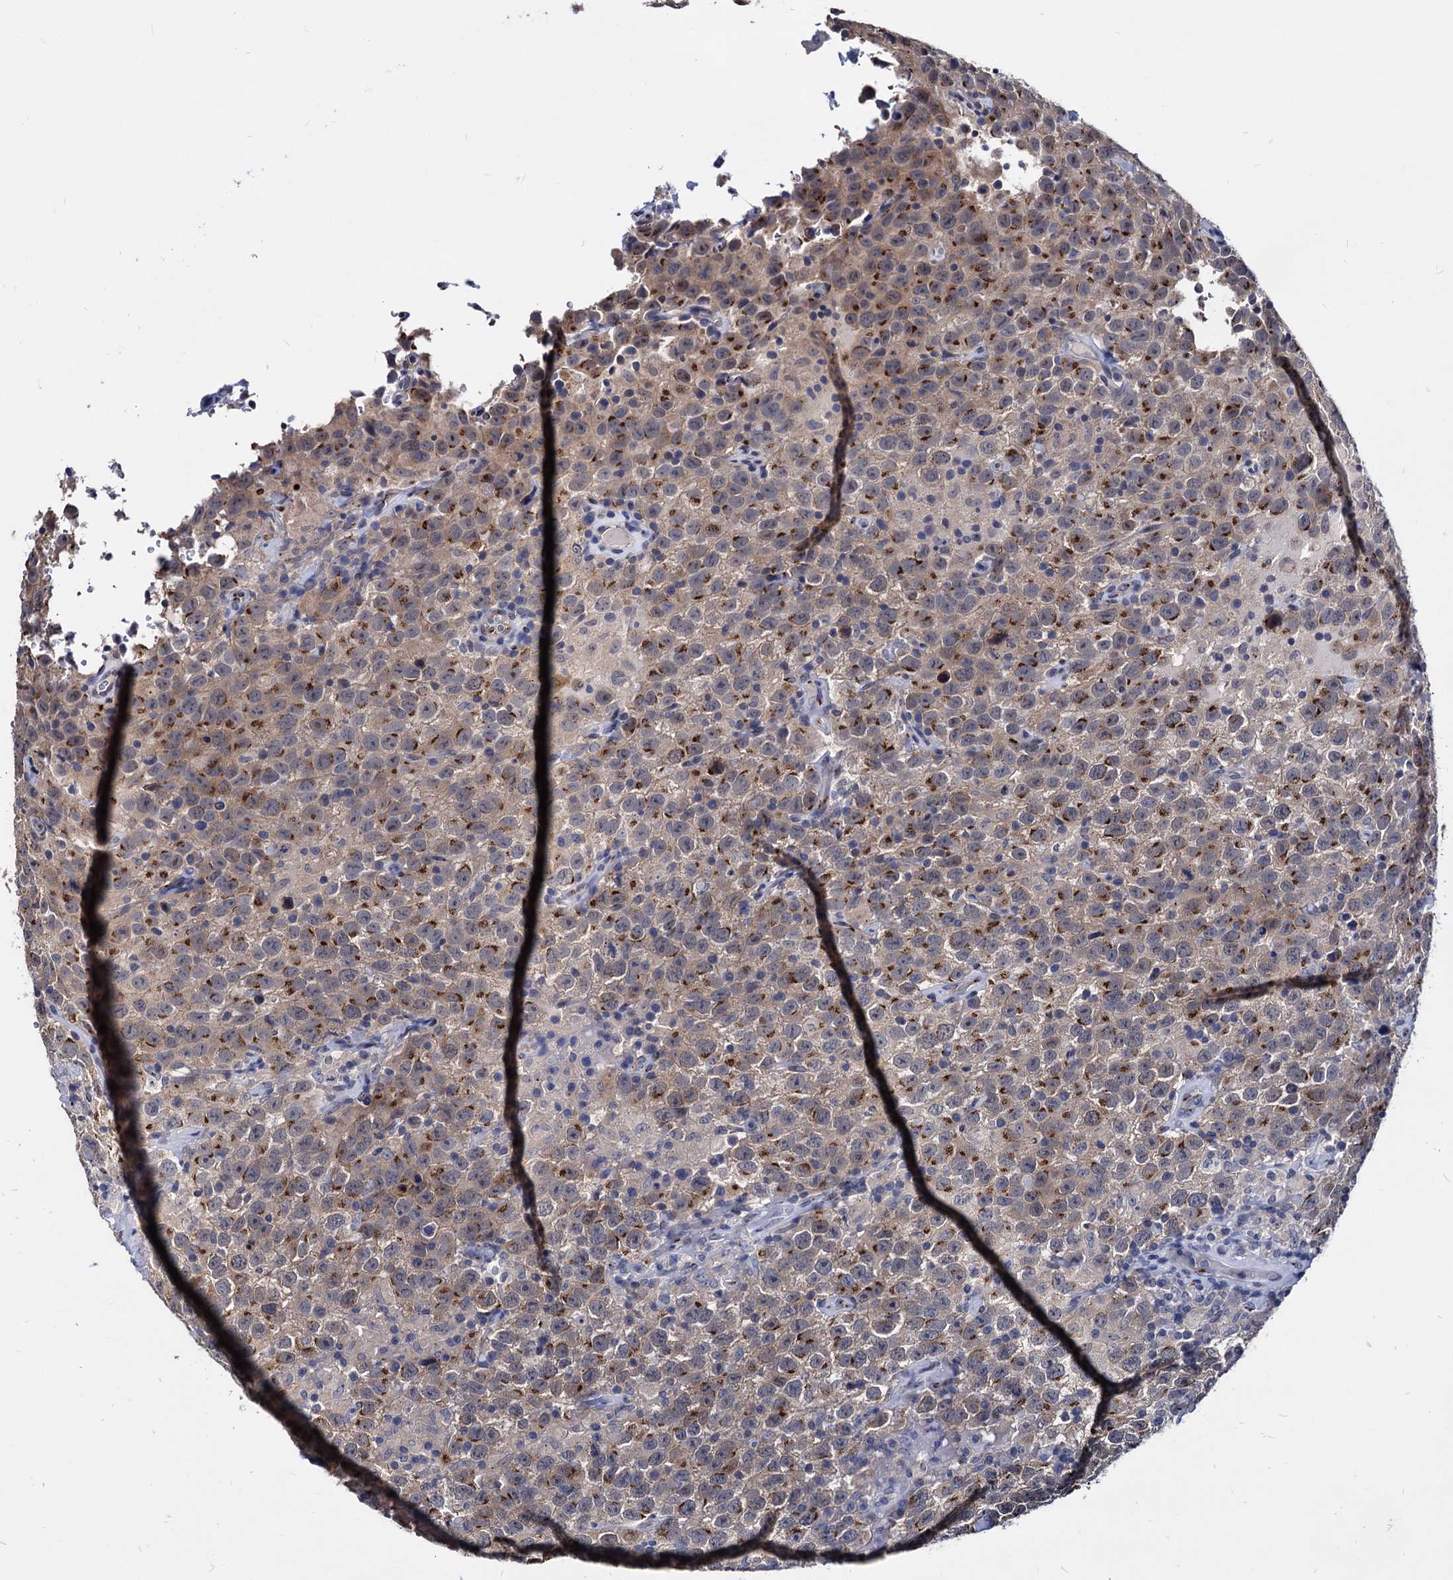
{"staining": {"intensity": "moderate", "quantity": ">75%", "location": "cytoplasmic/membranous"}, "tissue": "testis cancer", "cell_type": "Tumor cells", "image_type": "cancer", "snomed": [{"axis": "morphology", "description": "Seminoma, NOS"}, {"axis": "topography", "description": "Testis"}], "caption": "DAB immunohistochemical staining of human testis seminoma shows moderate cytoplasmic/membranous protein positivity in approximately >75% of tumor cells.", "gene": "ESD", "patient": {"sex": "male", "age": 41}}